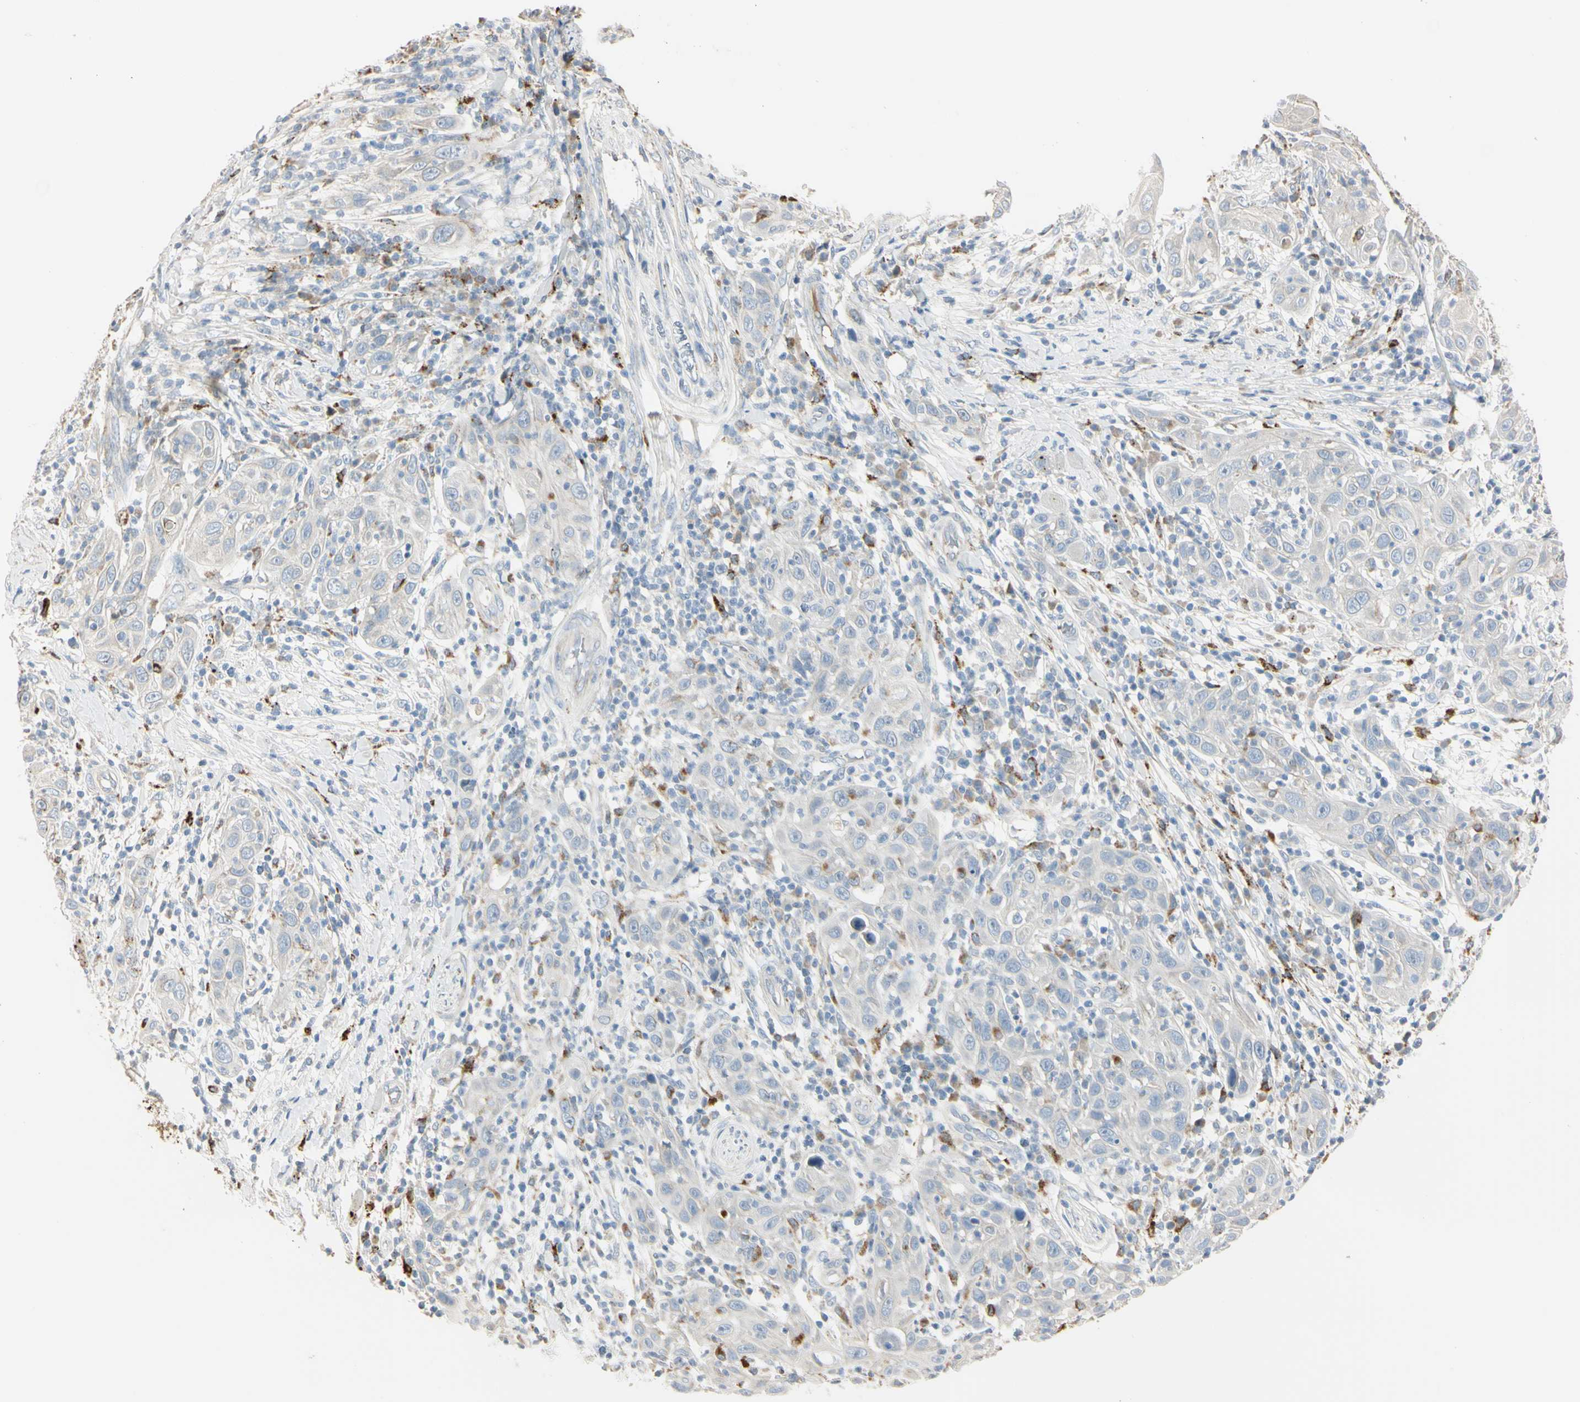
{"staining": {"intensity": "negative", "quantity": "none", "location": "none"}, "tissue": "skin cancer", "cell_type": "Tumor cells", "image_type": "cancer", "snomed": [{"axis": "morphology", "description": "Squamous cell carcinoma, NOS"}, {"axis": "topography", "description": "Skin"}], "caption": "A high-resolution image shows immunohistochemistry (IHC) staining of skin cancer (squamous cell carcinoma), which reveals no significant expression in tumor cells.", "gene": "ANGPTL1", "patient": {"sex": "female", "age": 88}}